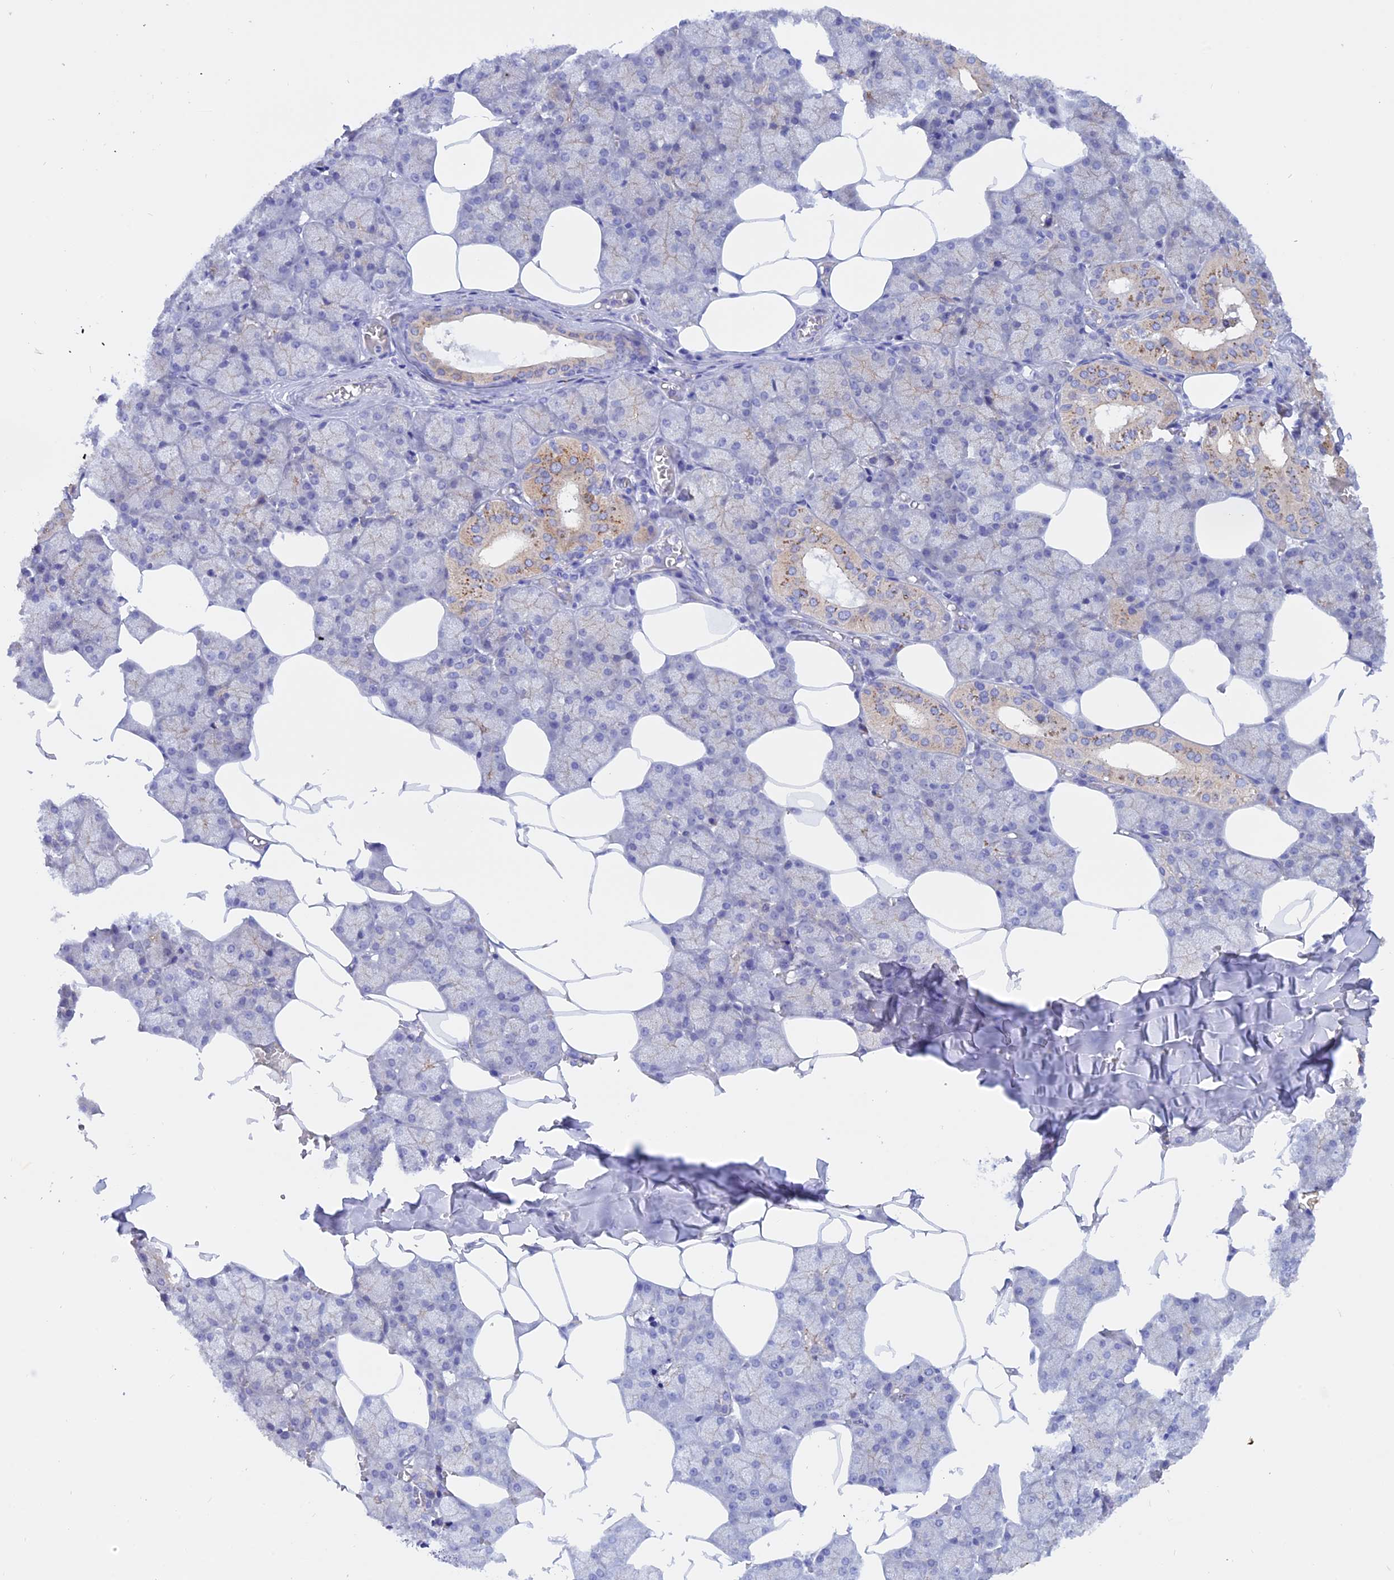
{"staining": {"intensity": "weak", "quantity": "25%-75%", "location": "cytoplasmic/membranous"}, "tissue": "salivary gland", "cell_type": "Glandular cells", "image_type": "normal", "snomed": [{"axis": "morphology", "description": "Normal tissue, NOS"}, {"axis": "topography", "description": "Salivary gland"}], "caption": "Protein staining of unremarkable salivary gland shows weak cytoplasmic/membranous staining in approximately 25%-75% of glandular cells.", "gene": "GK5", "patient": {"sex": "male", "age": 62}}